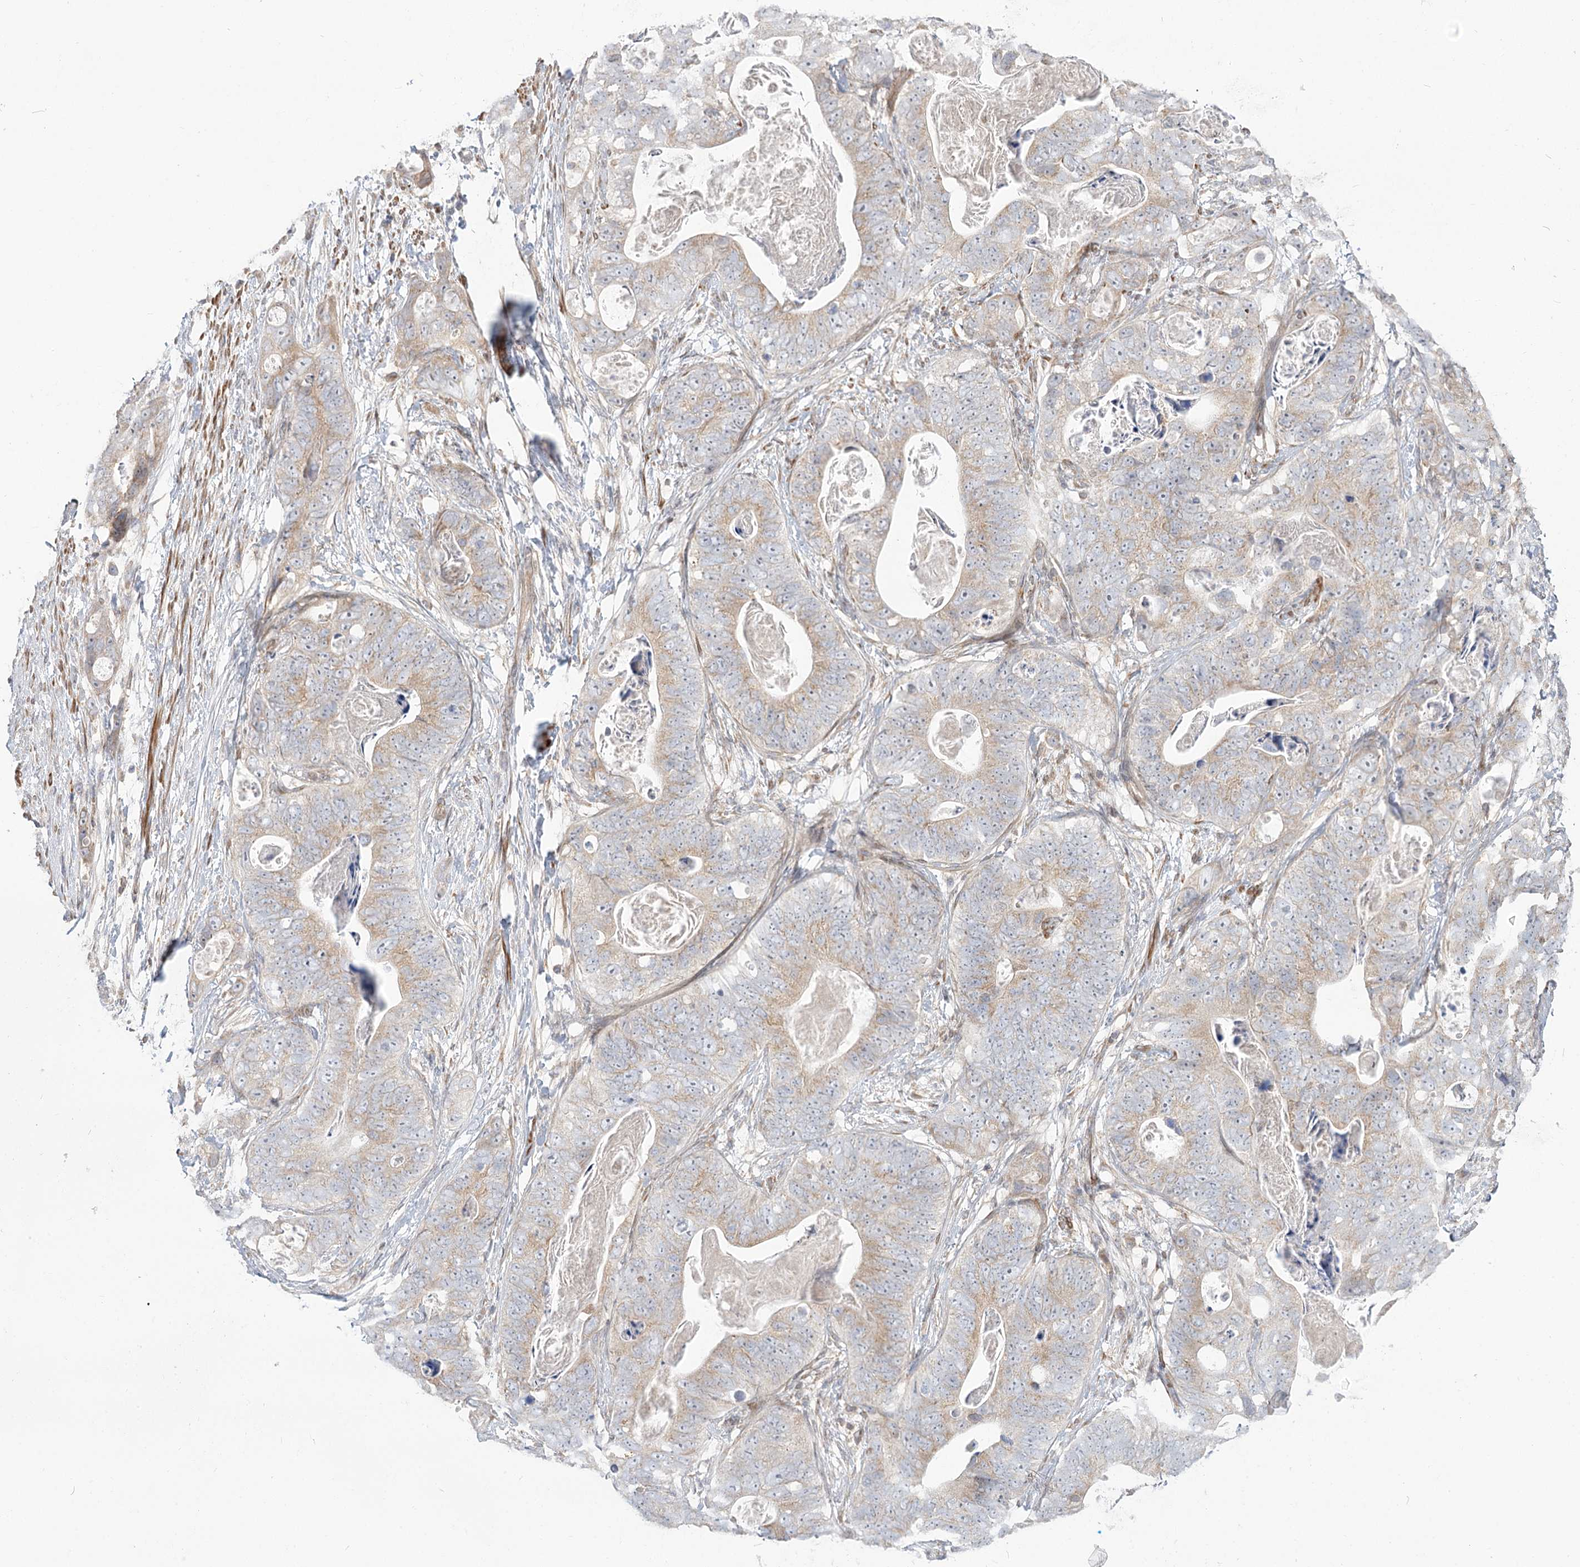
{"staining": {"intensity": "weak", "quantity": "25%-75%", "location": "cytoplasmic/membranous"}, "tissue": "stomach cancer", "cell_type": "Tumor cells", "image_type": "cancer", "snomed": [{"axis": "morphology", "description": "Adenocarcinoma, NOS"}, {"axis": "topography", "description": "Stomach"}], "caption": "A brown stain labels weak cytoplasmic/membranous expression of a protein in human adenocarcinoma (stomach) tumor cells. Using DAB (3,3'-diaminobenzidine) (brown) and hematoxylin (blue) stains, captured at high magnification using brightfield microscopy.", "gene": "MTMR3", "patient": {"sex": "female", "age": 89}}